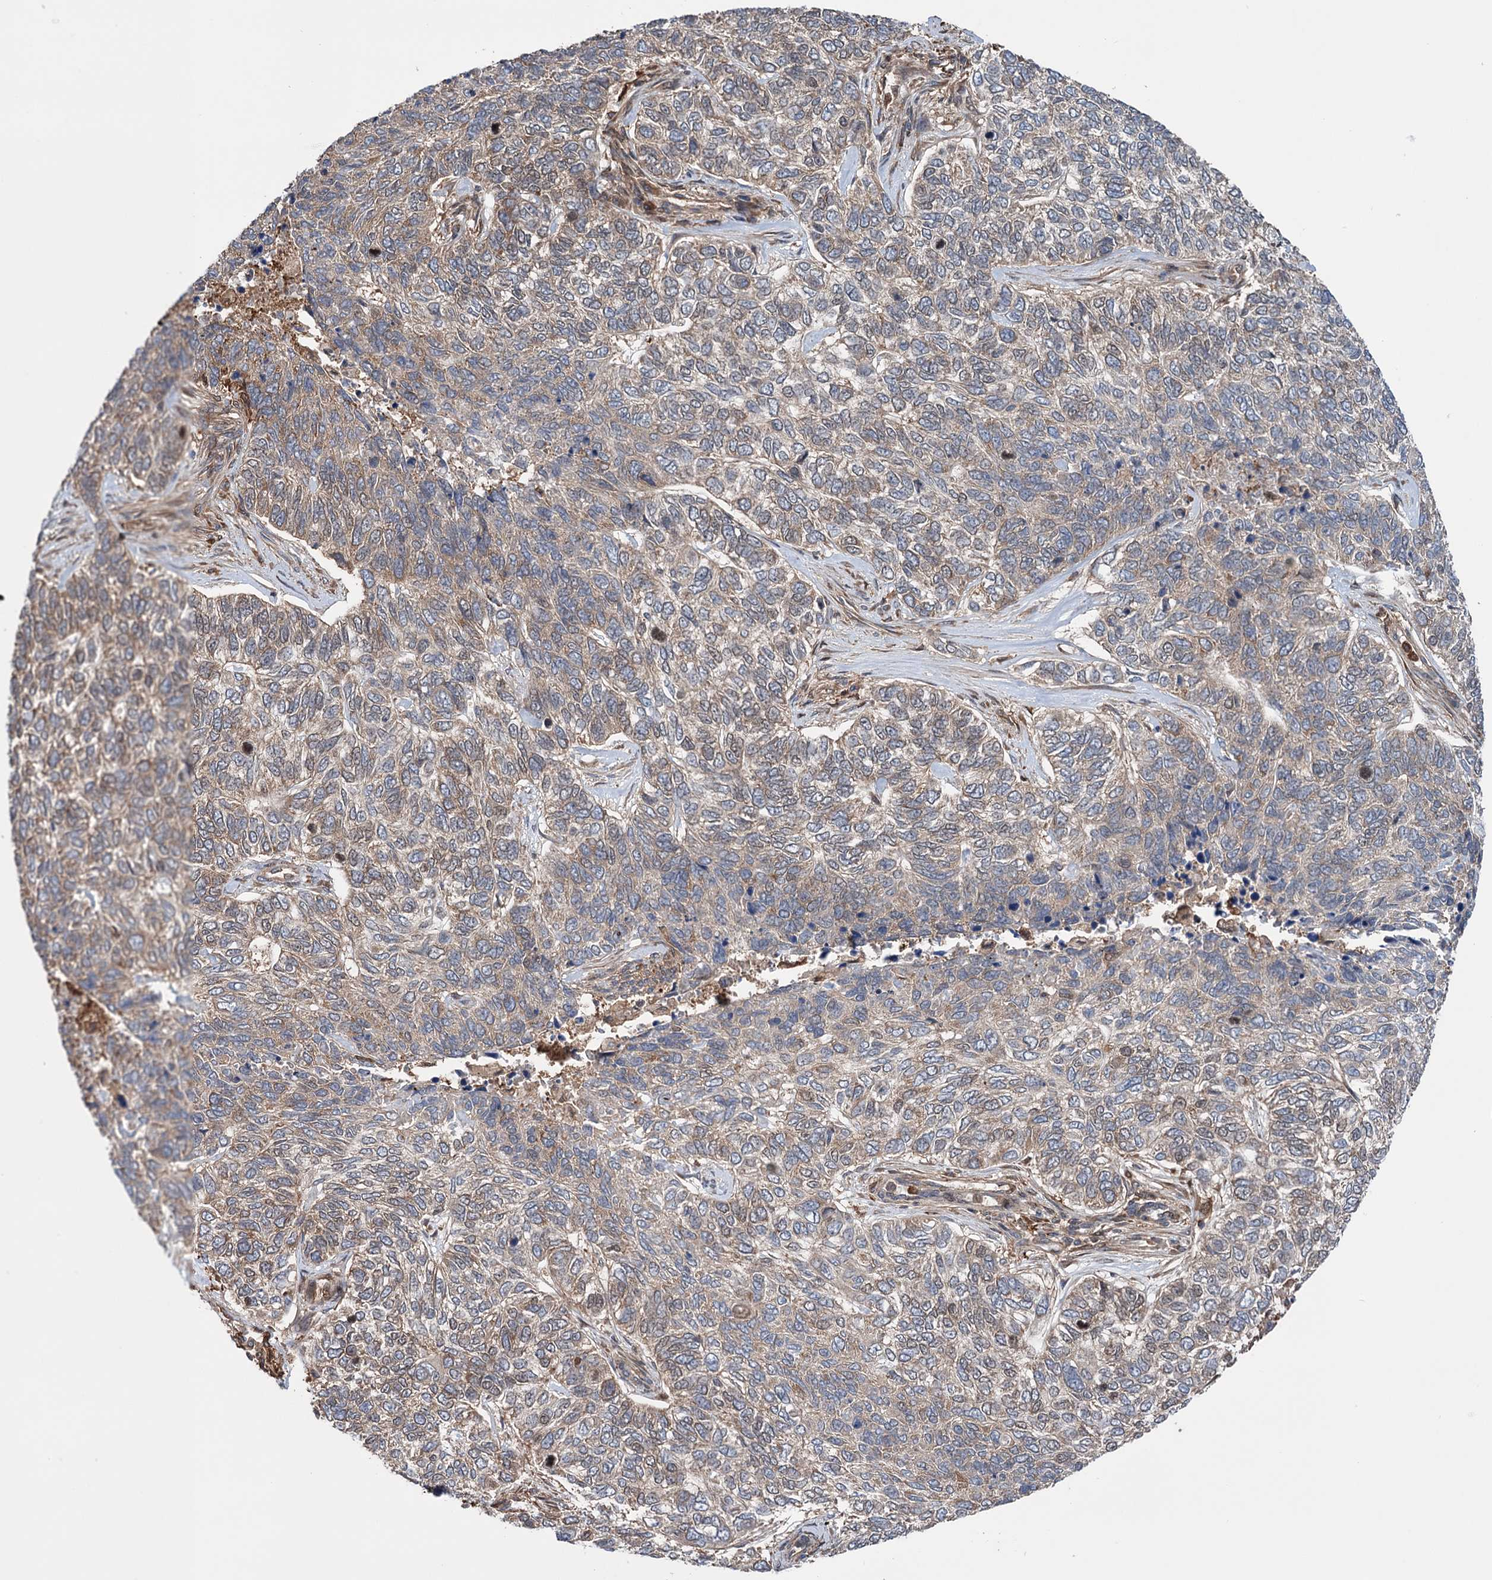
{"staining": {"intensity": "weak", "quantity": "25%-75%", "location": "cytoplasmic/membranous"}, "tissue": "skin cancer", "cell_type": "Tumor cells", "image_type": "cancer", "snomed": [{"axis": "morphology", "description": "Basal cell carcinoma"}, {"axis": "topography", "description": "Skin"}], "caption": "There is low levels of weak cytoplasmic/membranous positivity in tumor cells of skin cancer (basal cell carcinoma), as demonstrated by immunohistochemical staining (brown color).", "gene": "NCAPD2", "patient": {"sex": "female", "age": 65}}